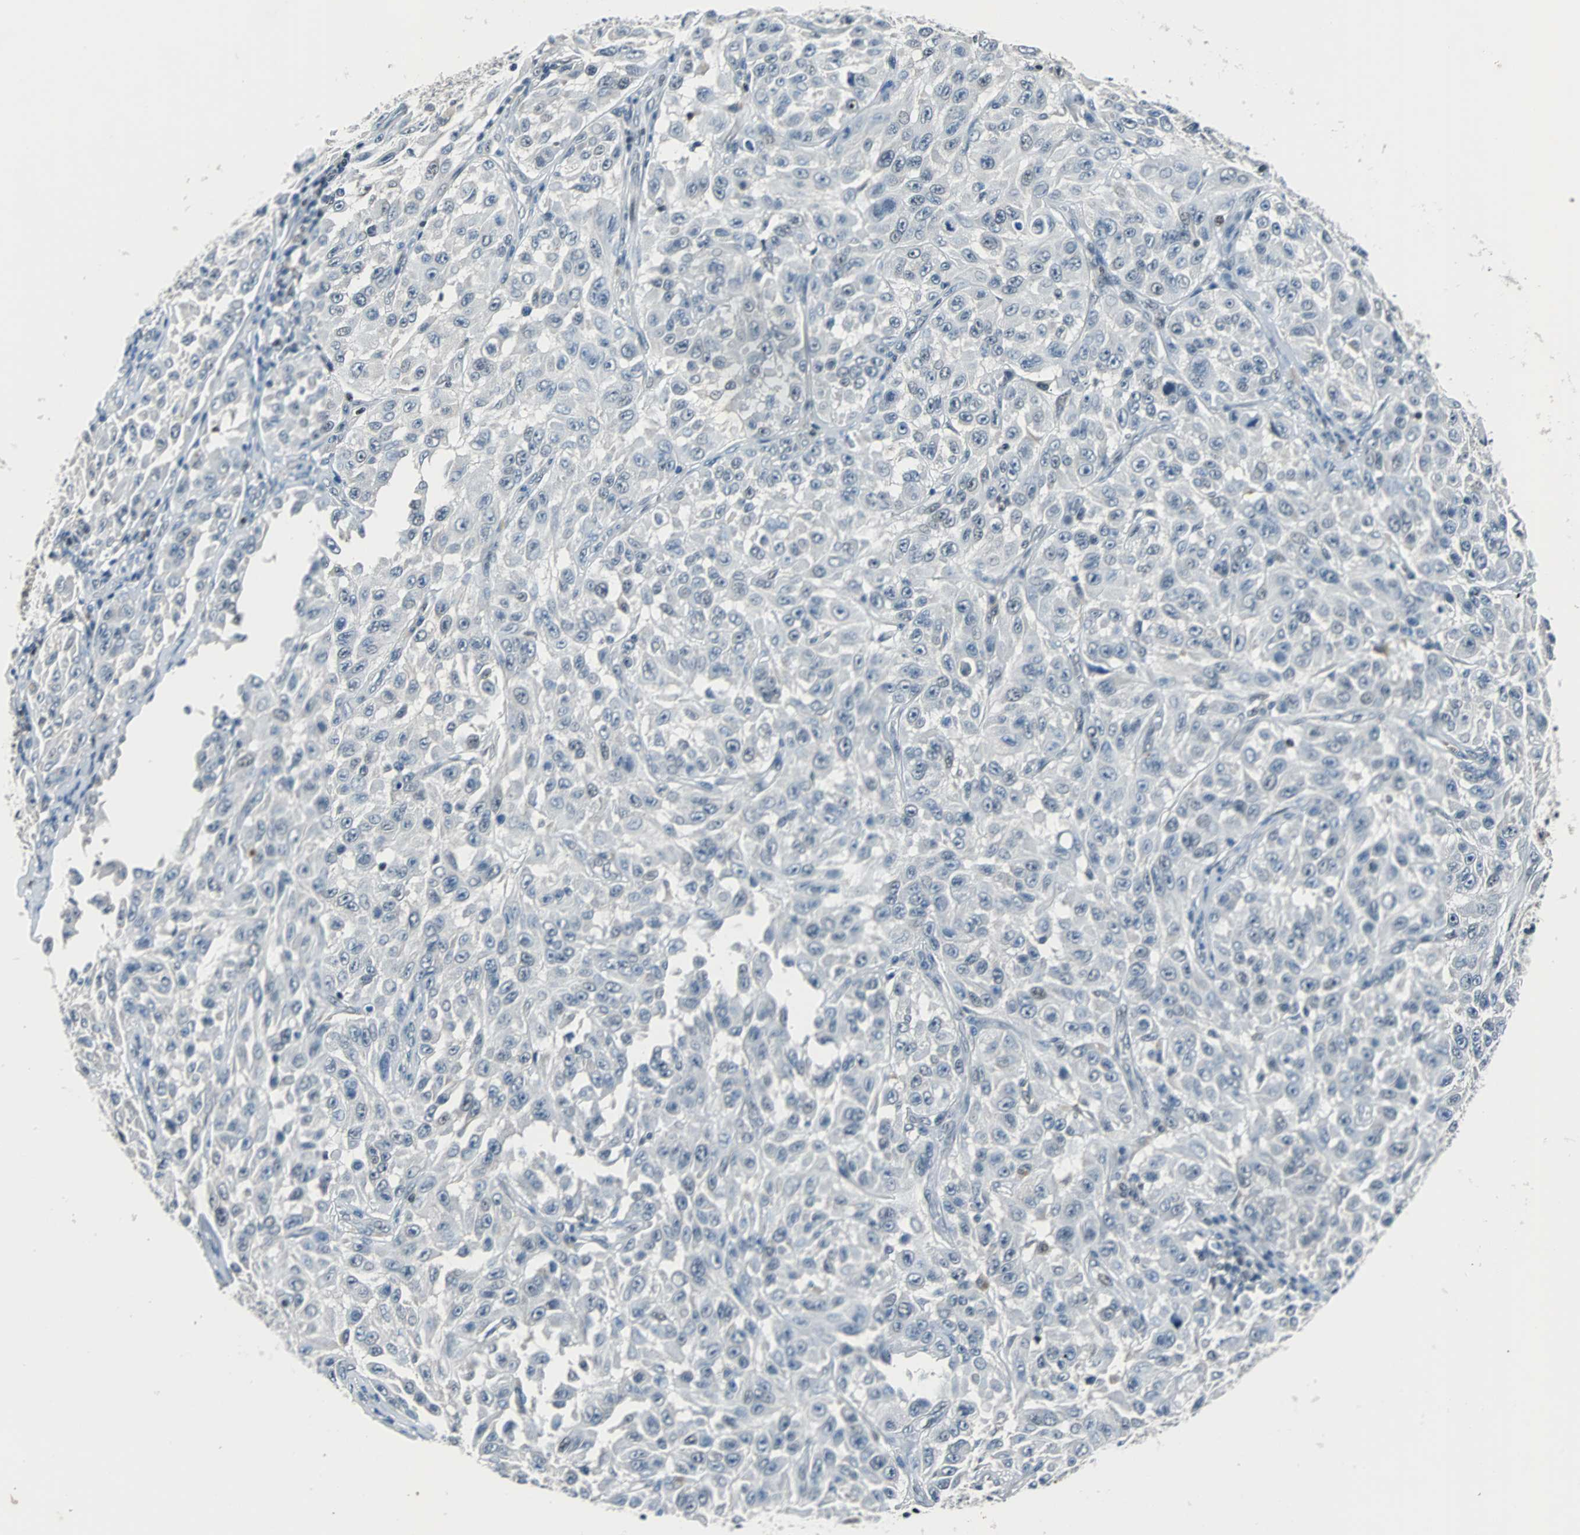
{"staining": {"intensity": "negative", "quantity": "none", "location": "none"}, "tissue": "melanoma", "cell_type": "Tumor cells", "image_type": "cancer", "snomed": [{"axis": "morphology", "description": "Malignant melanoma, NOS"}, {"axis": "topography", "description": "Skin"}], "caption": "Immunohistochemistry (IHC) image of neoplastic tissue: melanoma stained with DAB (3,3'-diaminobenzidine) shows no significant protein staining in tumor cells. (DAB IHC with hematoxylin counter stain).", "gene": "USP28", "patient": {"sex": "male", "age": 30}}